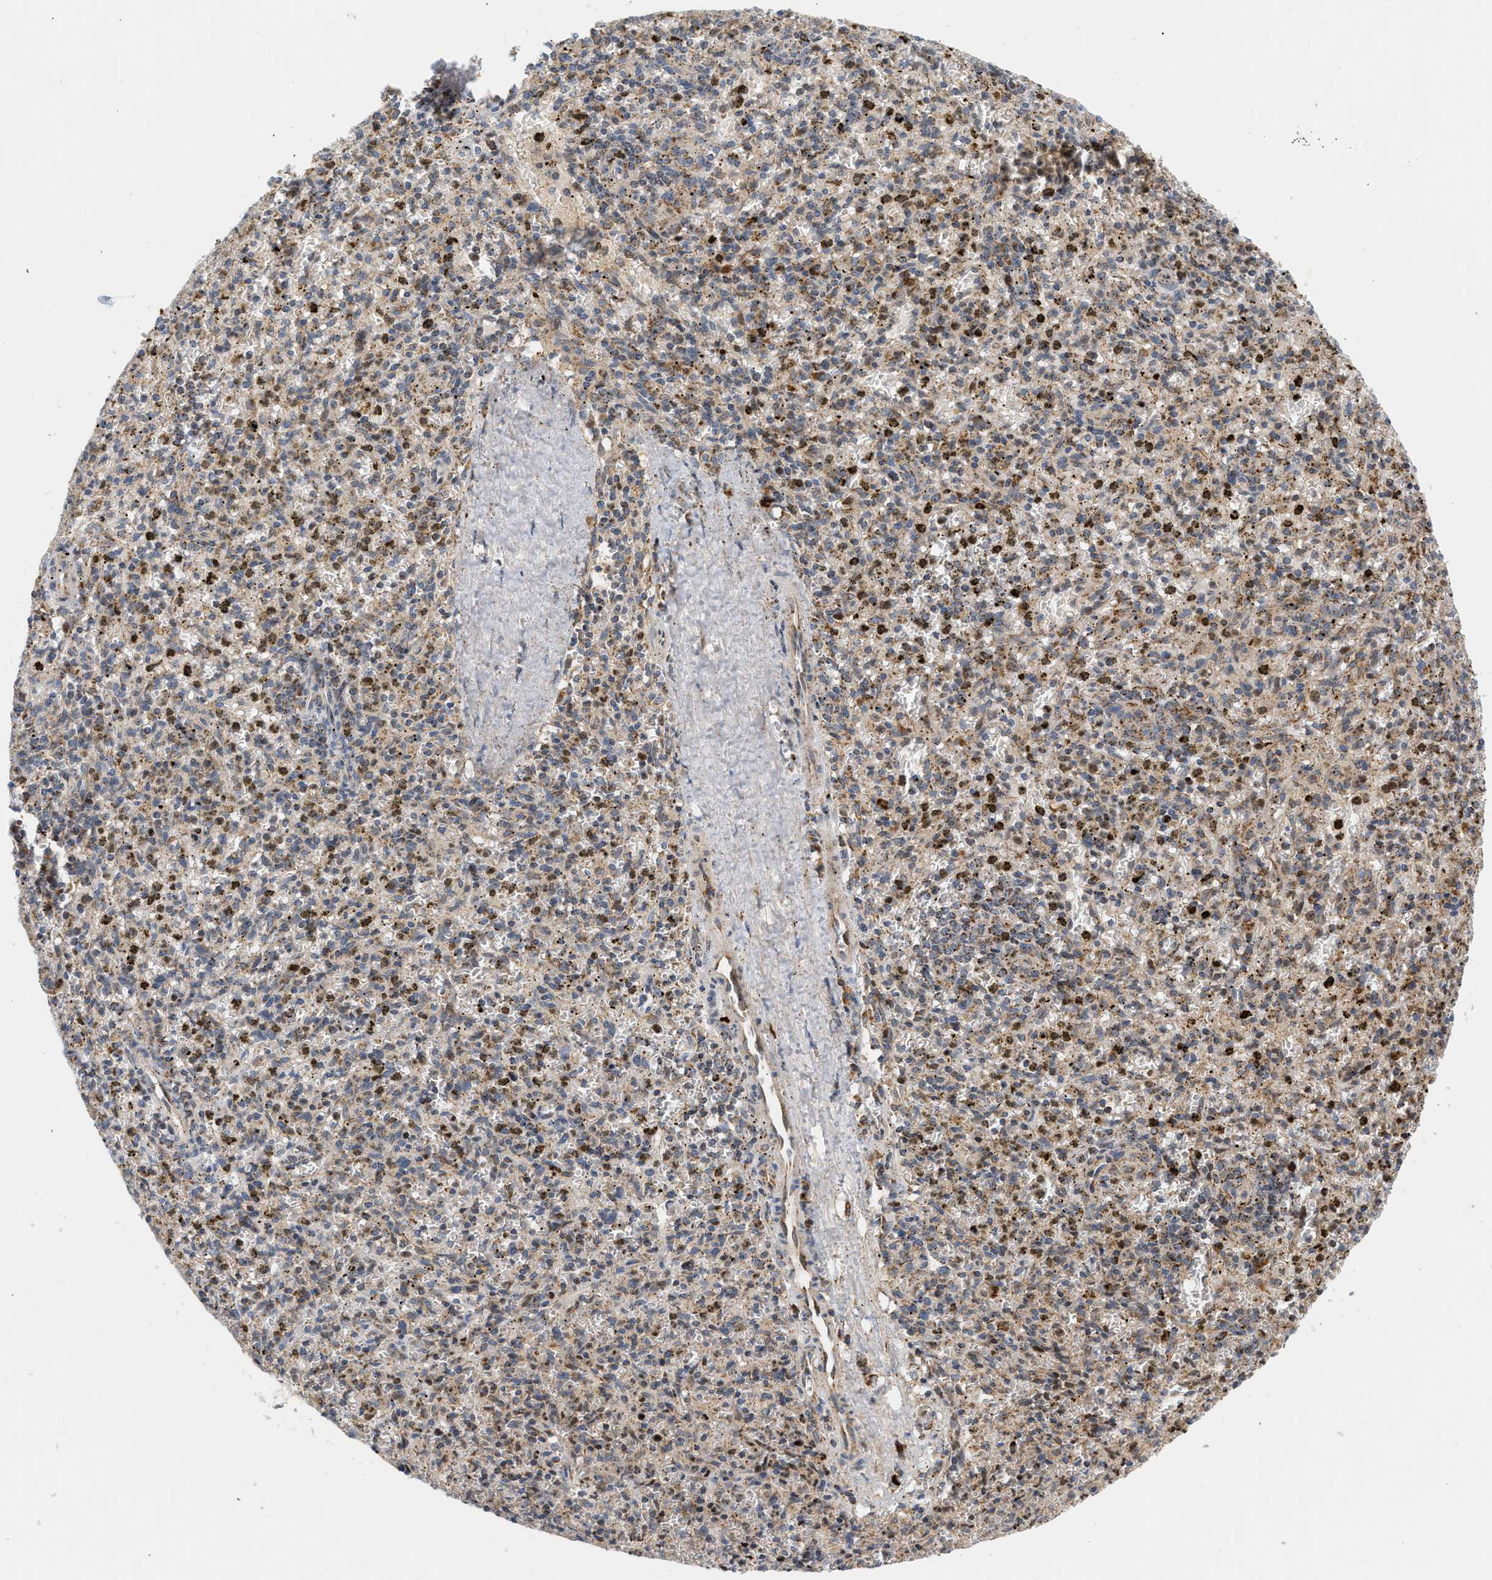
{"staining": {"intensity": "moderate", "quantity": "25%-75%", "location": "cytoplasmic/membranous"}, "tissue": "spleen", "cell_type": "Cells in red pulp", "image_type": "normal", "snomed": [{"axis": "morphology", "description": "Normal tissue, NOS"}, {"axis": "topography", "description": "Spleen"}], "caption": "High-magnification brightfield microscopy of unremarkable spleen stained with DAB (3,3'-diaminobenzidine) (brown) and counterstained with hematoxylin (blue). cells in red pulp exhibit moderate cytoplasmic/membranous expression is identified in about25%-75% of cells.", "gene": "MCU", "patient": {"sex": "male", "age": 72}}